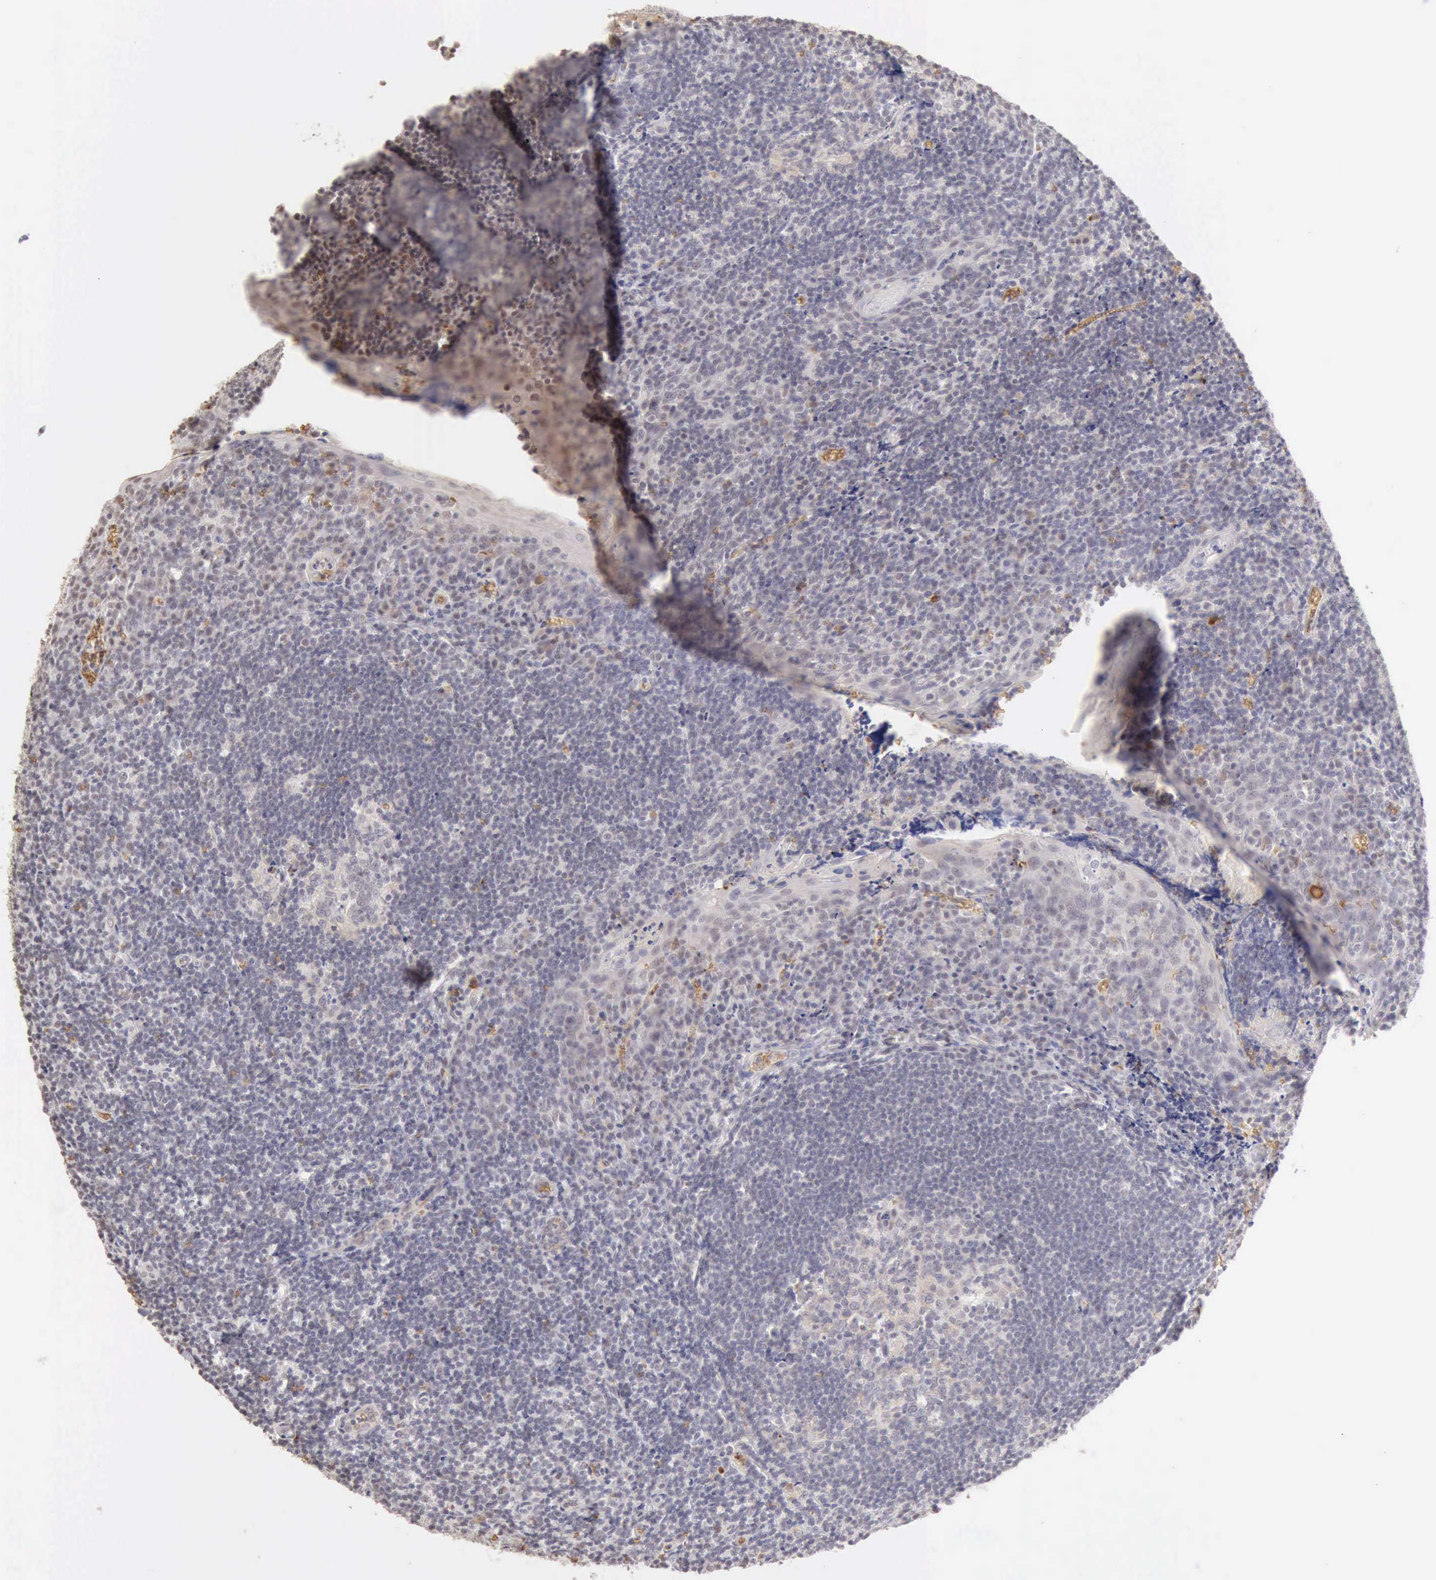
{"staining": {"intensity": "negative", "quantity": "none", "location": "none"}, "tissue": "tonsil", "cell_type": "Germinal center cells", "image_type": "normal", "snomed": [{"axis": "morphology", "description": "Normal tissue, NOS"}, {"axis": "topography", "description": "Tonsil"}], "caption": "Germinal center cells show no significant protein positivity in normal tonsil. (DAB (3,3'-diaminobenzidine) immunohistochemistry visualized using brightfield microscopy, high magnification).", "gene": "CFI", "patient": {"sex": "male", "age": 20}}